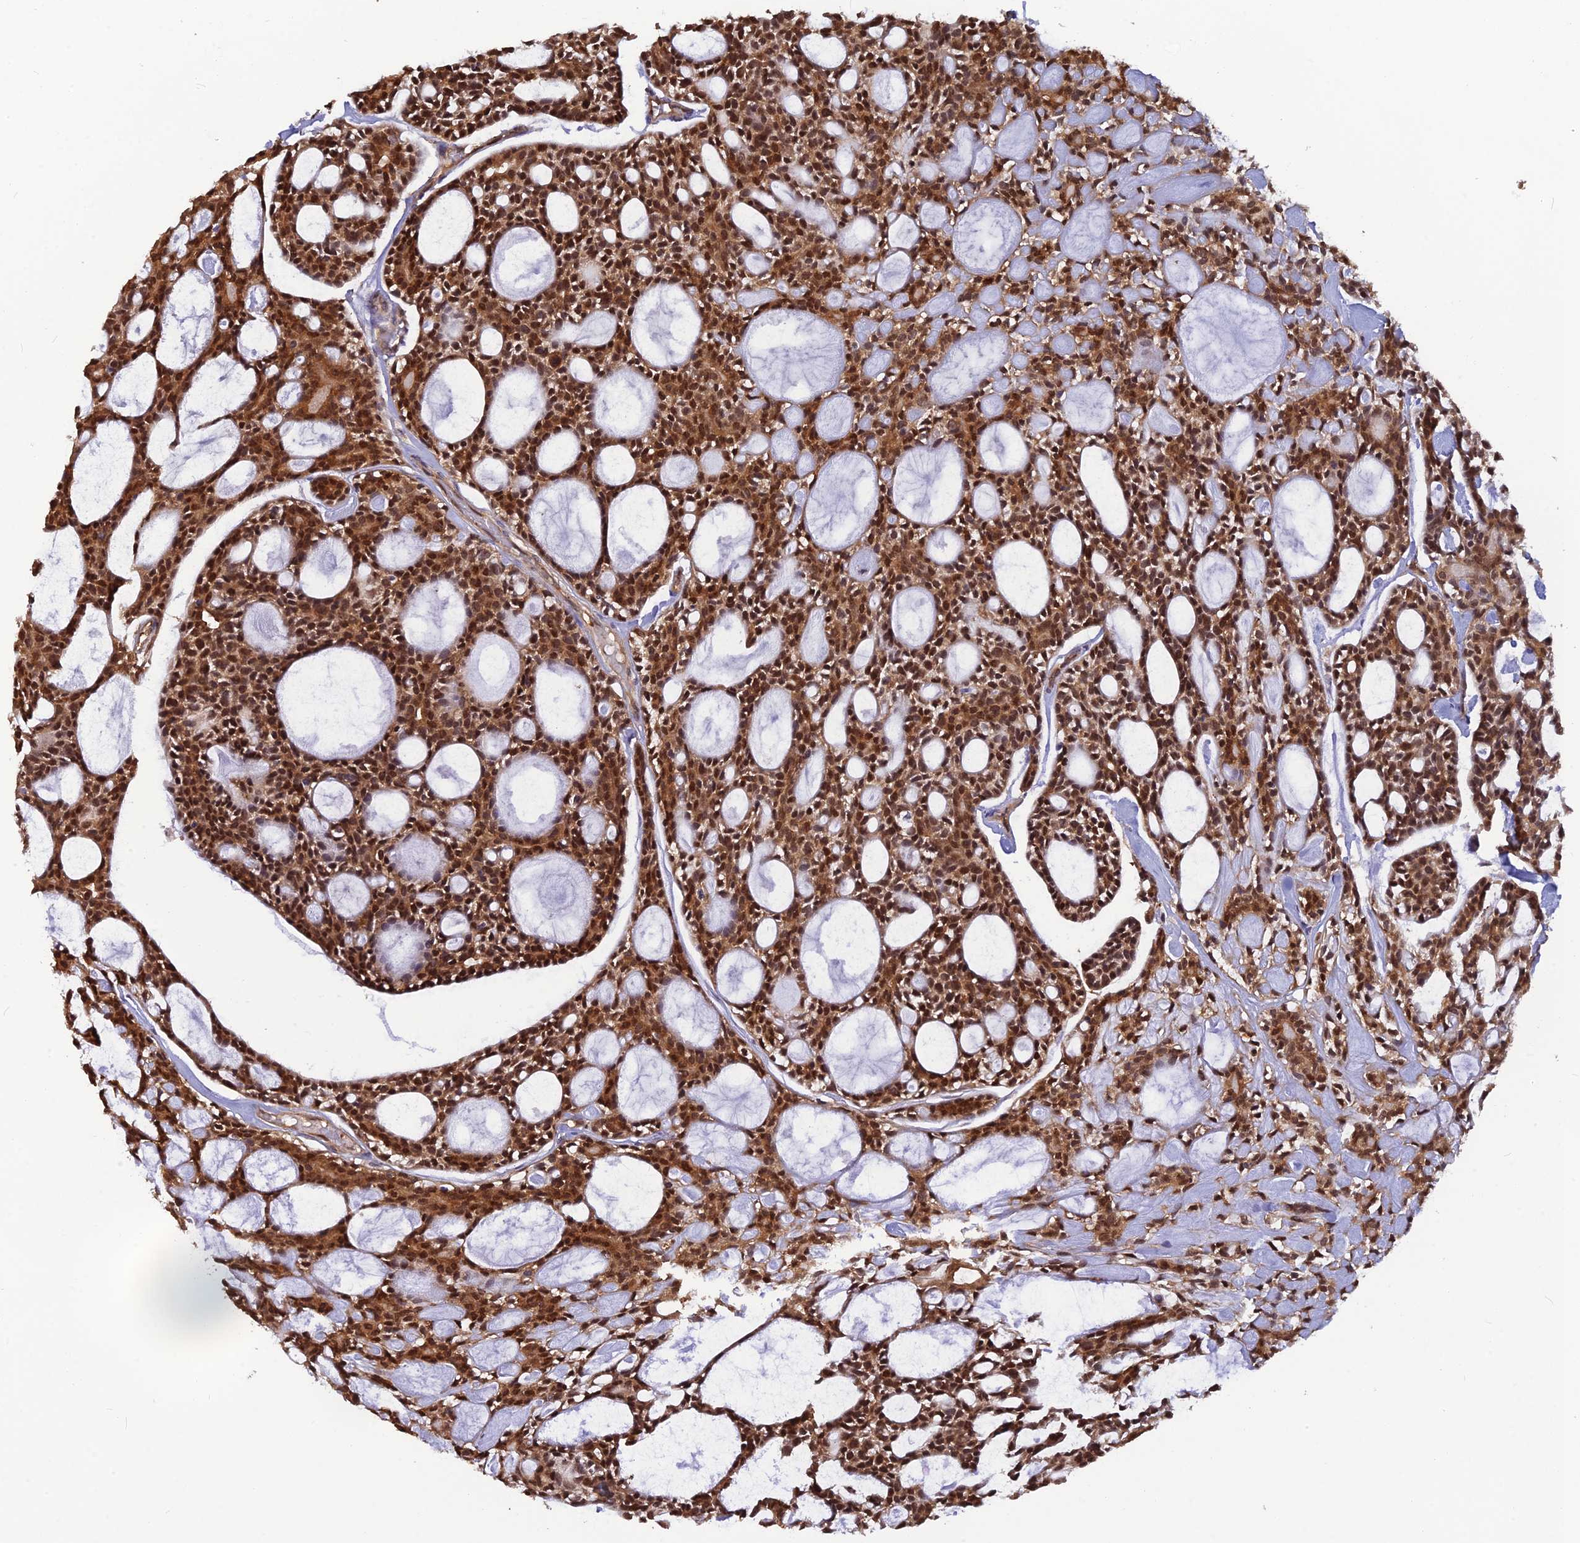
{"staining": {"intensity": "strong", "quantity": ">75%", "location": "cytoplasmic/membranous,nuclear"}, "tissue": "head and neck cancer", "cell_type": "Tumor cells", "image_type": "cancer", "snomed": [{"axis": "morphology", "description": "Adenocarcinoma, NOS"}, {"axis": "topography", "description": "Salivary gland"}, {"axis": "topography", "description": "Head-Neck"}], "caption": "Adenocarcinoma (head and neck) stained with DAB (3,3'-diaminobenzidine) IHC reveals high levels of strong cytoplasmic/membranous and nuclear staining in about >75% of tumor cells.", "gene": "HINT1", "patient": {"sex": "male", "age": 55}}